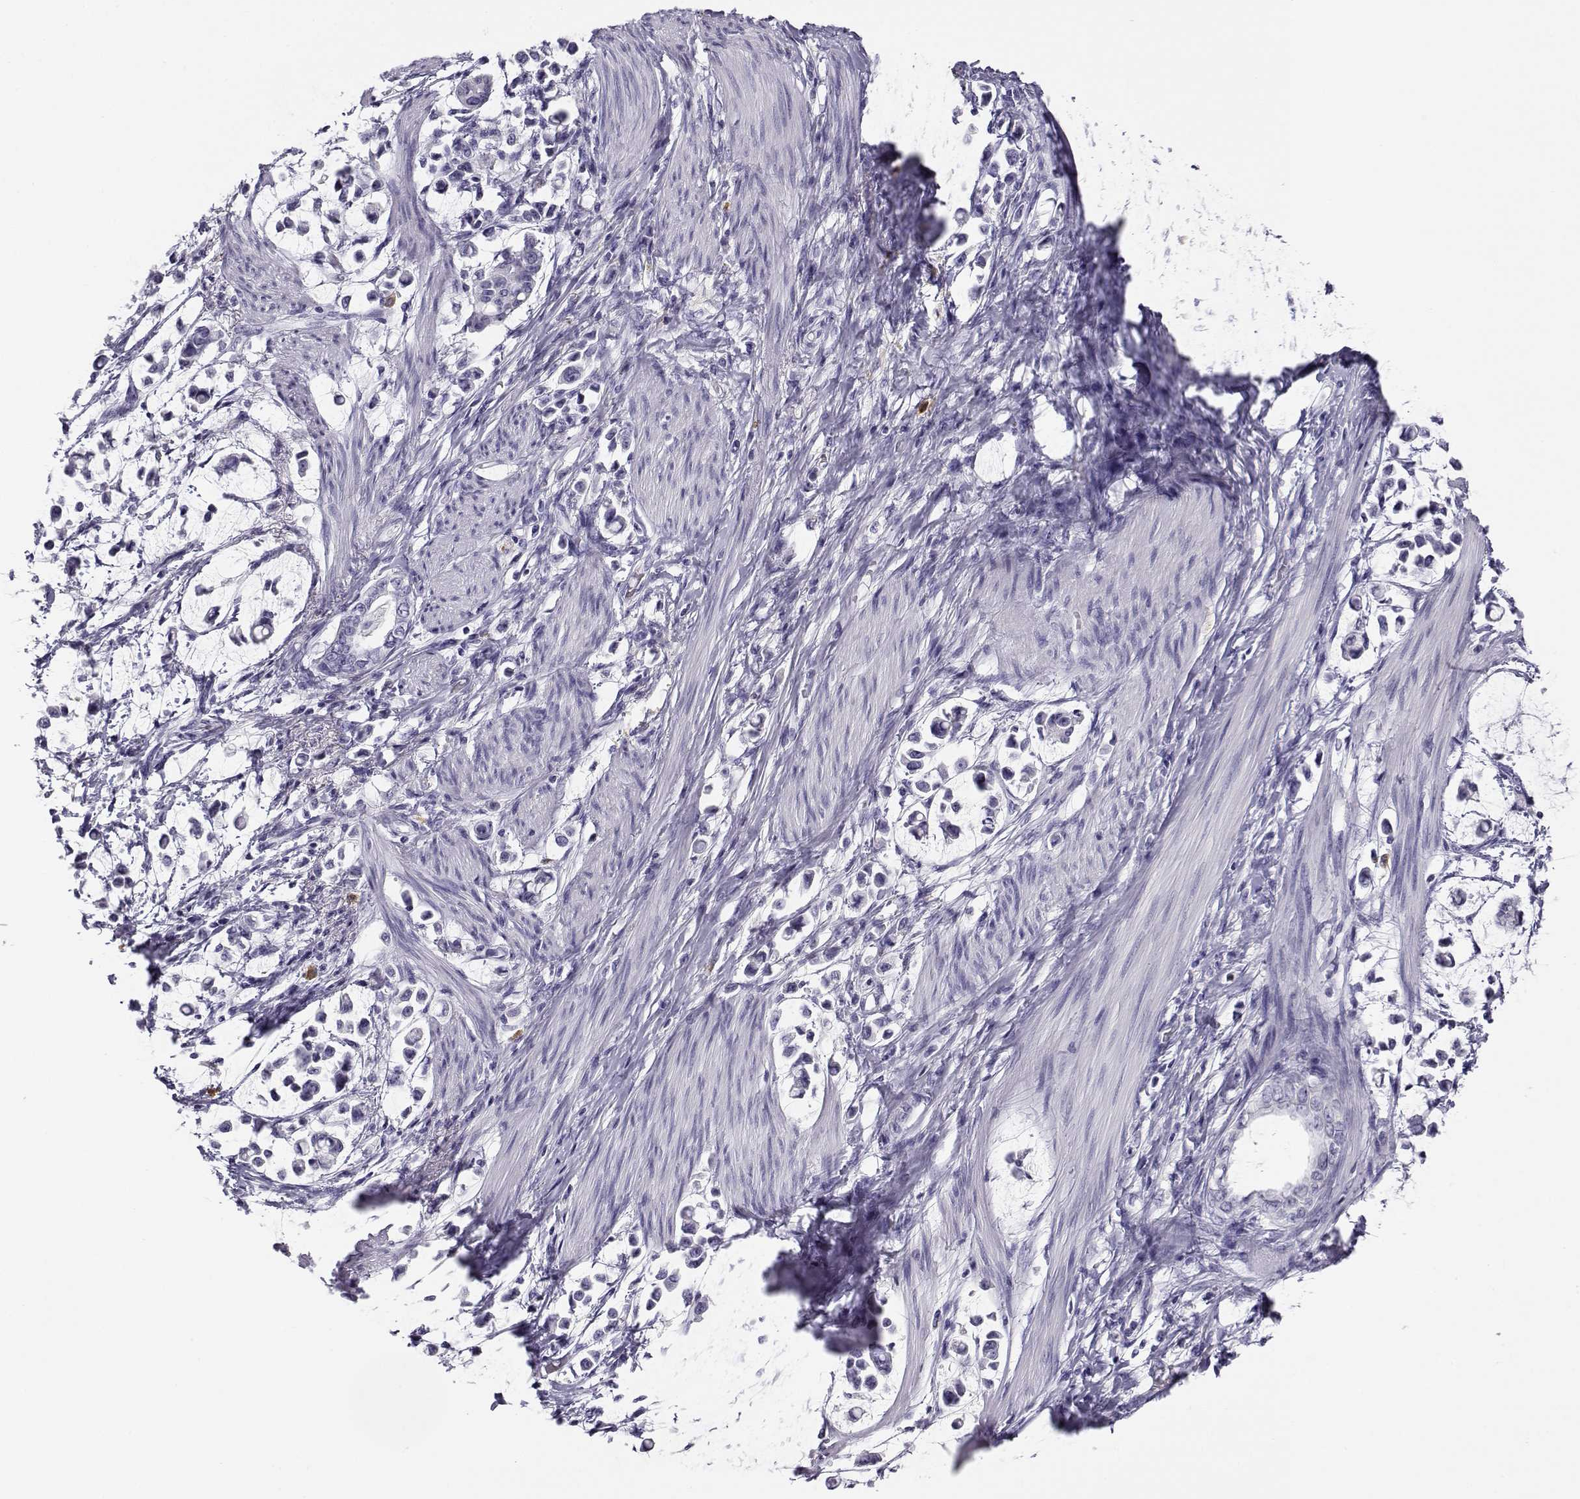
{"staining": {"intensity": "negative", "quantity": "none", "location": "none"}, "tissue": "stomach cancer", "cell_type": "Tumor cells", "image_type": "cancer", "snomed": [{"axis": "morphology", "description": "Adenocarcinoma, NOS"}, {"axis": "topography", "description": "Stomach"}], "caption": "The immunohistochemistry (IHC) photomicrograph has no significant staining in tumor cells of stomach cancer (adenocarcinoma) tissue.", "gene": "CABS1", "patient": {"sex": "male", "age": 82}}